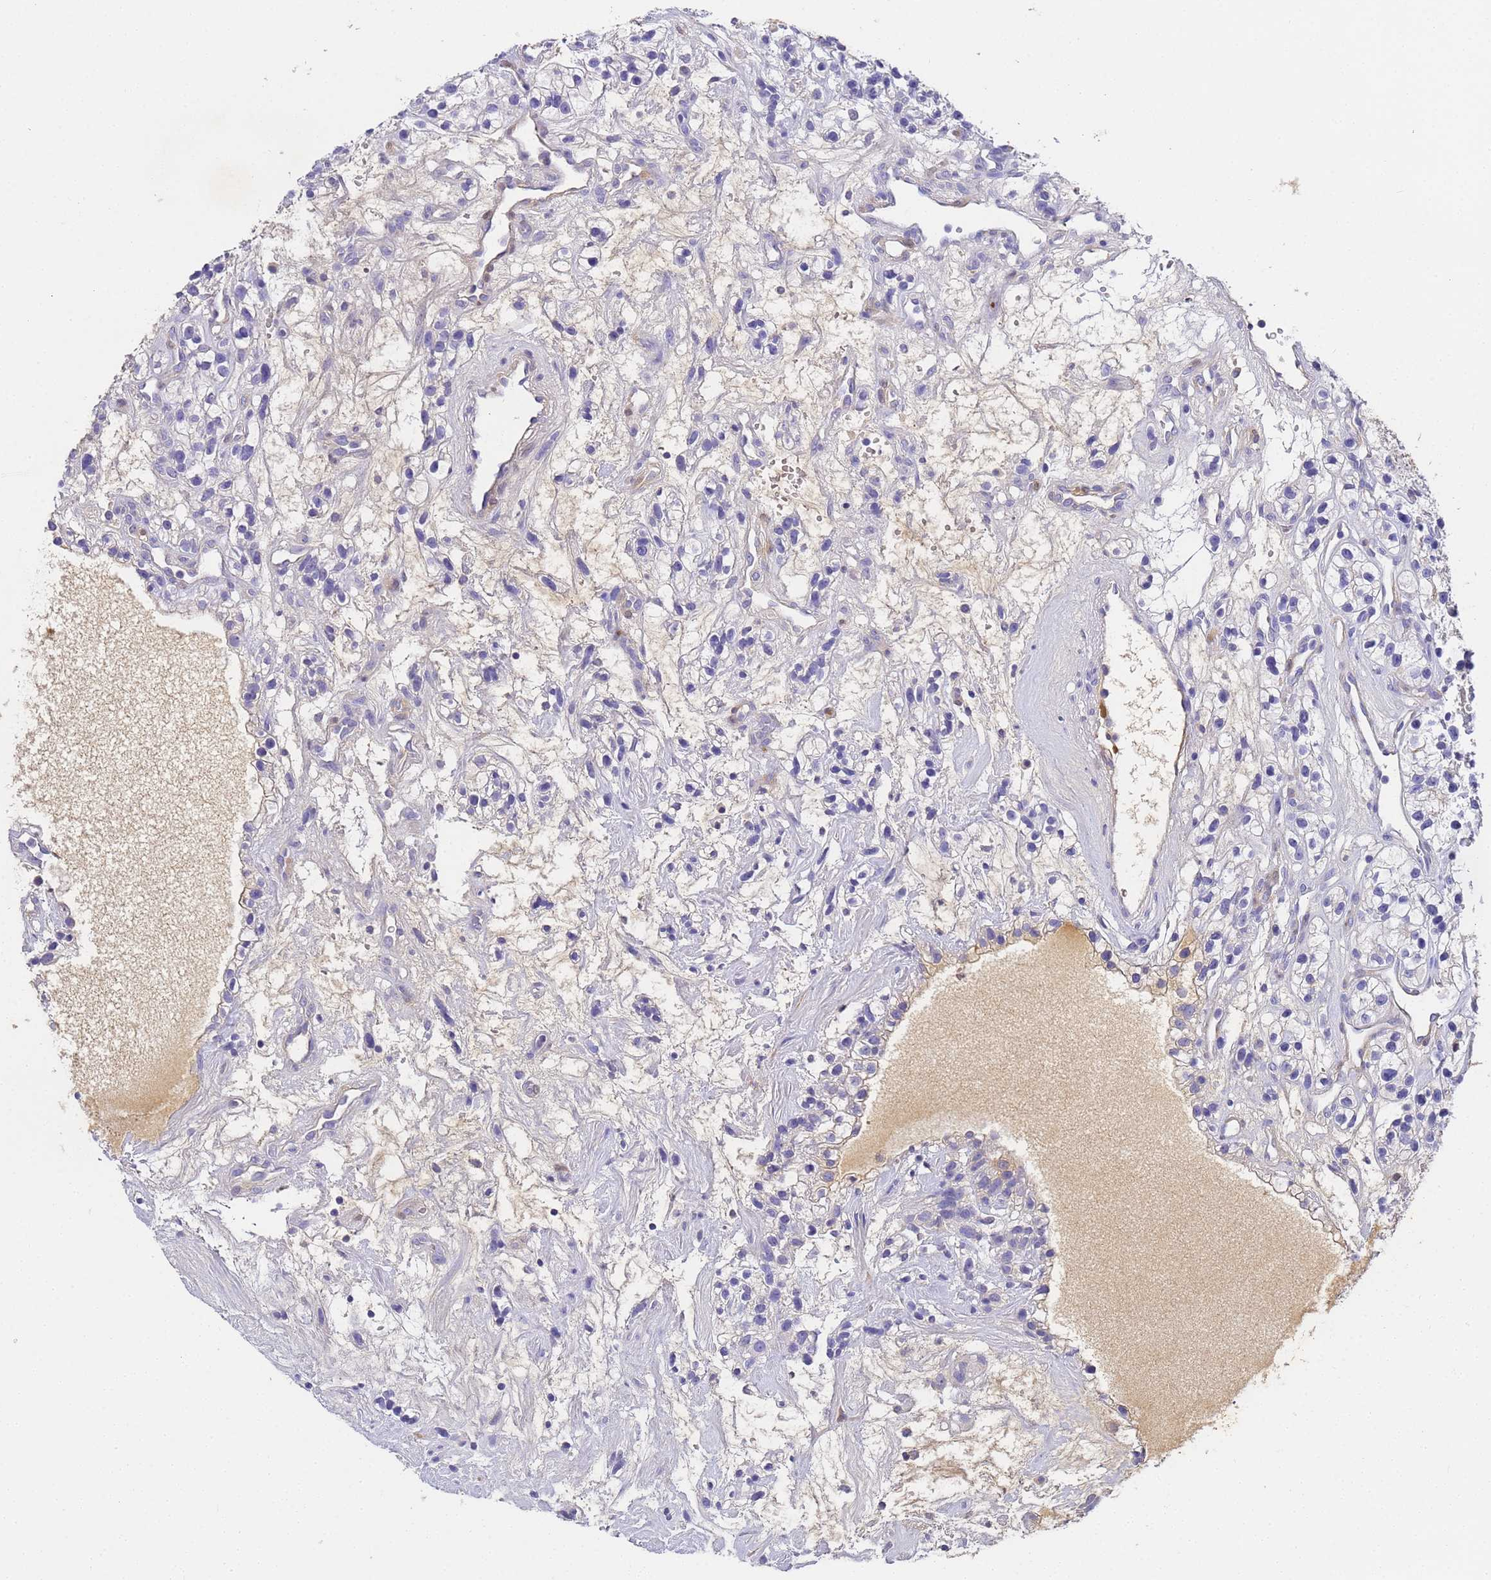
{"staining": {"intensity": "negative", "quantity": "none", "location": "none"}, "tissue": "renal cancer", "cell_type": "Tumor cells", "image_type": "cancer", "snomed": [{"axis": "morphology", "description": "Adenocarcinoma, NOS"}, {"axis": "topography", "description": "Kidney"}], "caption": "A histopathology image of human renal adenocarcinoma is negative for staining in tumor cells.", "gene": "CFHR2", "patient": {"sex": "female", "age": 57}}